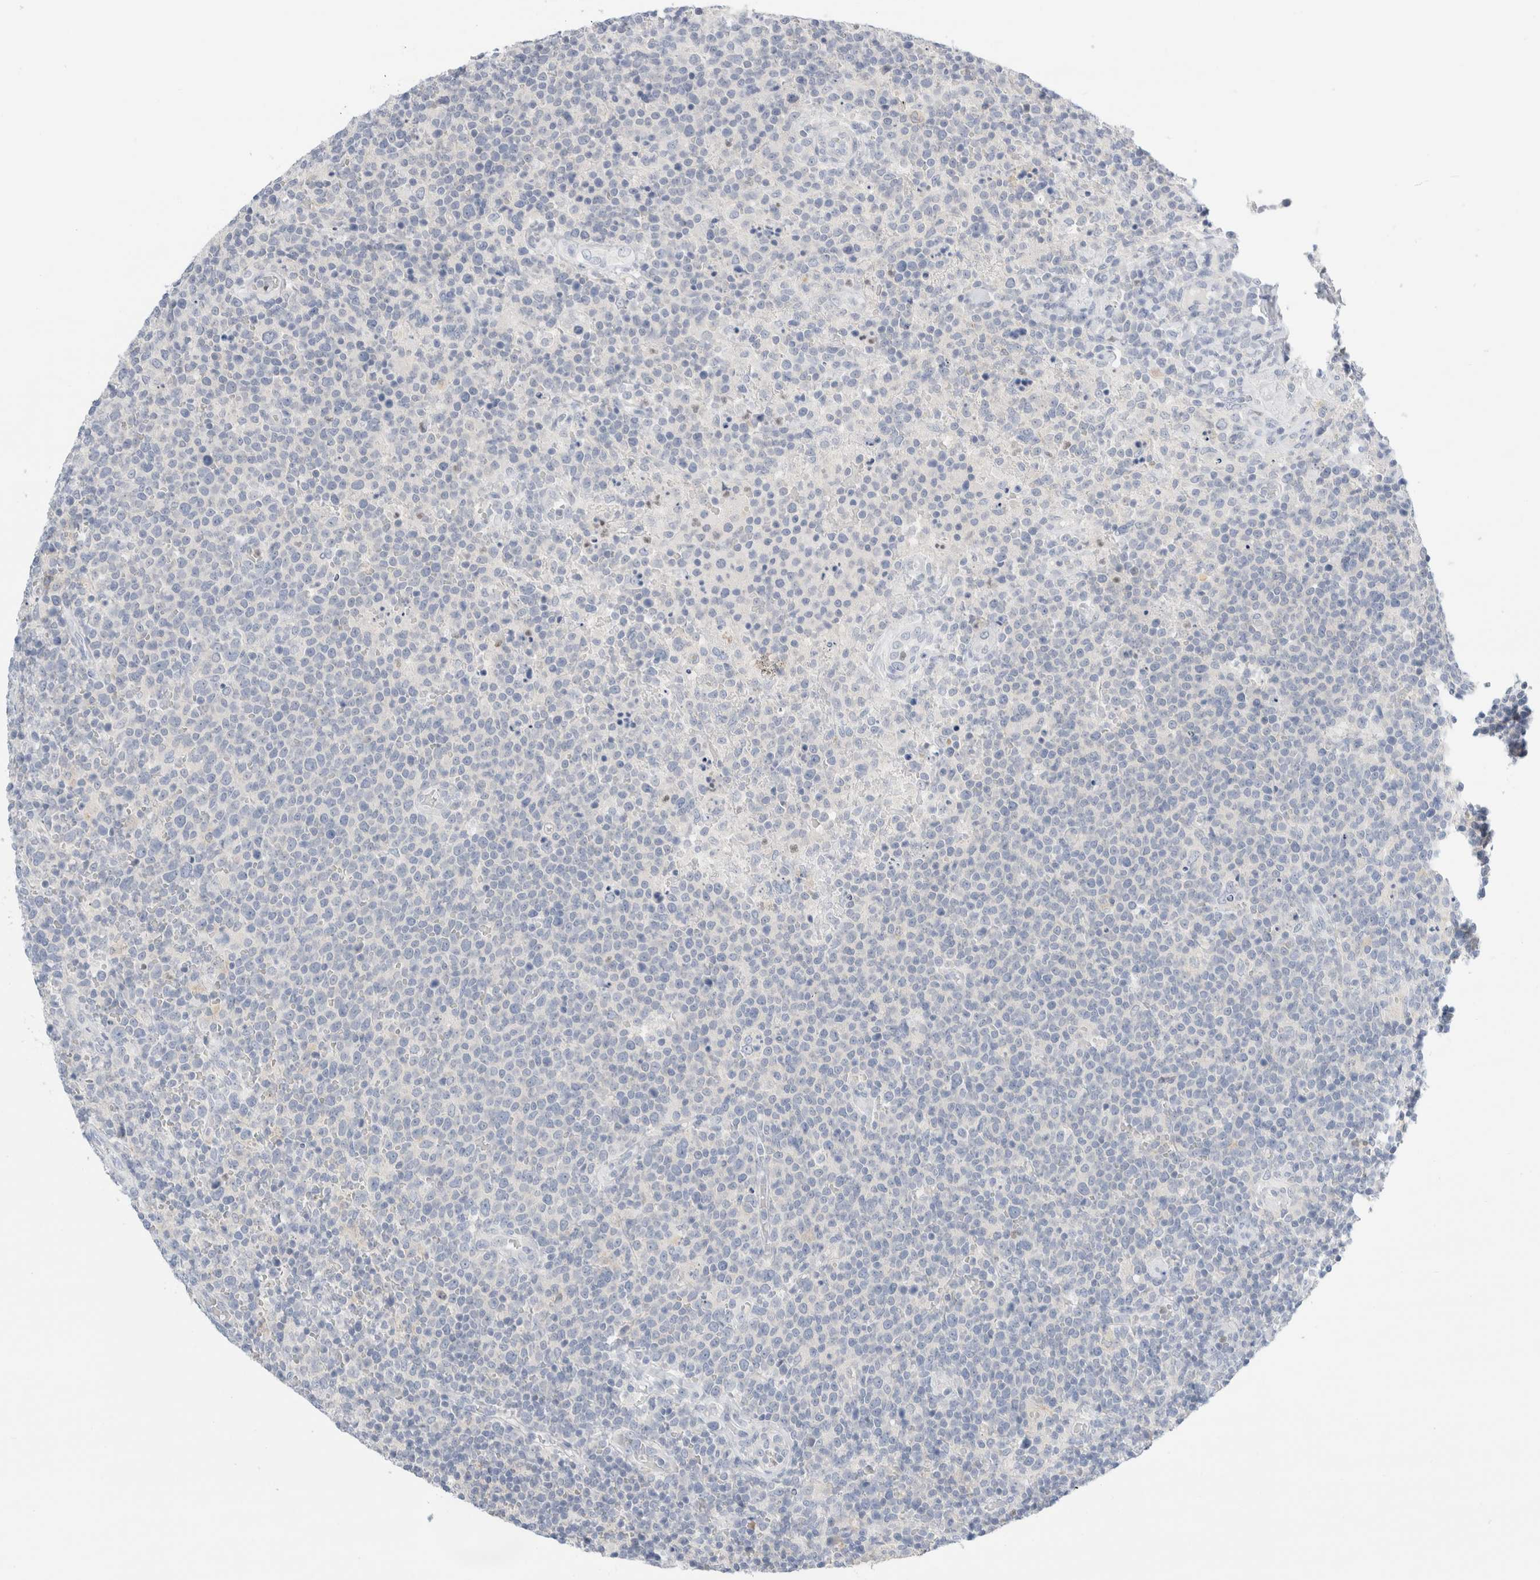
{"staining": {"intensity": "negative", "quantity": "none", "location": "none"}, "tissue": "lymphoma", "cell_type": "Tumor cells", "image_type": "cancer", "snomed": [{"axis": "morphology", "description": "Malignant lymphoma, non-Hodgkin's type, High grade"}, {"axis": "topography", "description": "Lymph node"}], "caption": "Immunohistochemistry photomicrograph of human lymphoma stained for a protein (brown), which demonstrates no positivity in tumor cells.", "gene": "ADAM30", "patient": {"sex": "male", "age": 61}}